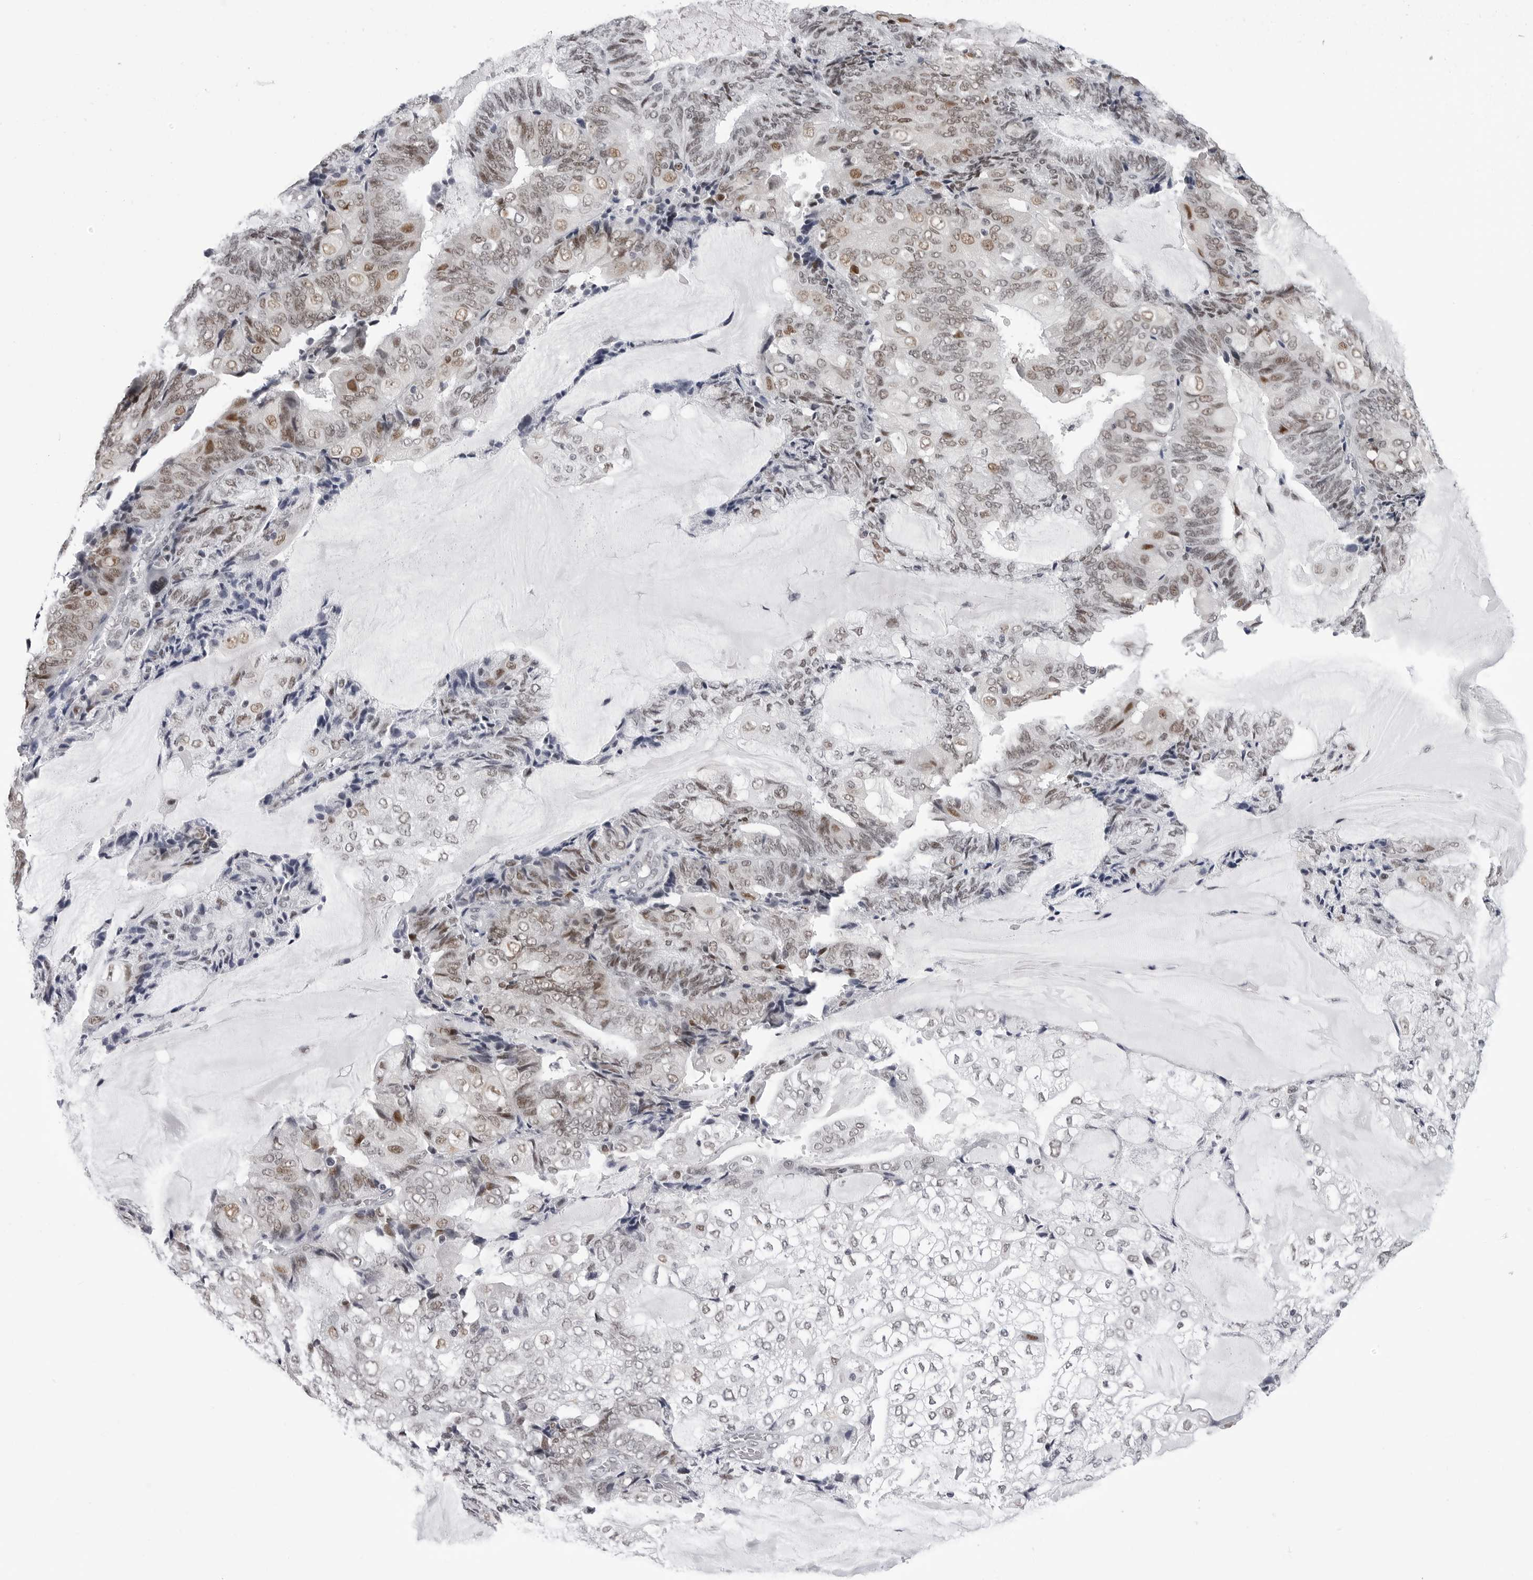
{"staining": {"intensity": "weak", "quantity": "25%-75%", "location": "nuclear"}, "tissue": "endometrial cancer", "cell_type": "Tumor cells", "image_type": "cancer", "snomed": [{"axis": "morphology", "description": "Adenocarcinoma, NOS"}, {"axis": "topography", "description": "Endometrium"}], "caption": "A micrograph of endometrial cancer stained for a protein shows weak nuclear brown staining in tumor cells. (Stains: DAB in brown, nuclei in blue, Microscopy: brightfield microscopy at high magnification).", "gene": "SF3B4", "patient": {"sex": "female", "age": 81}}